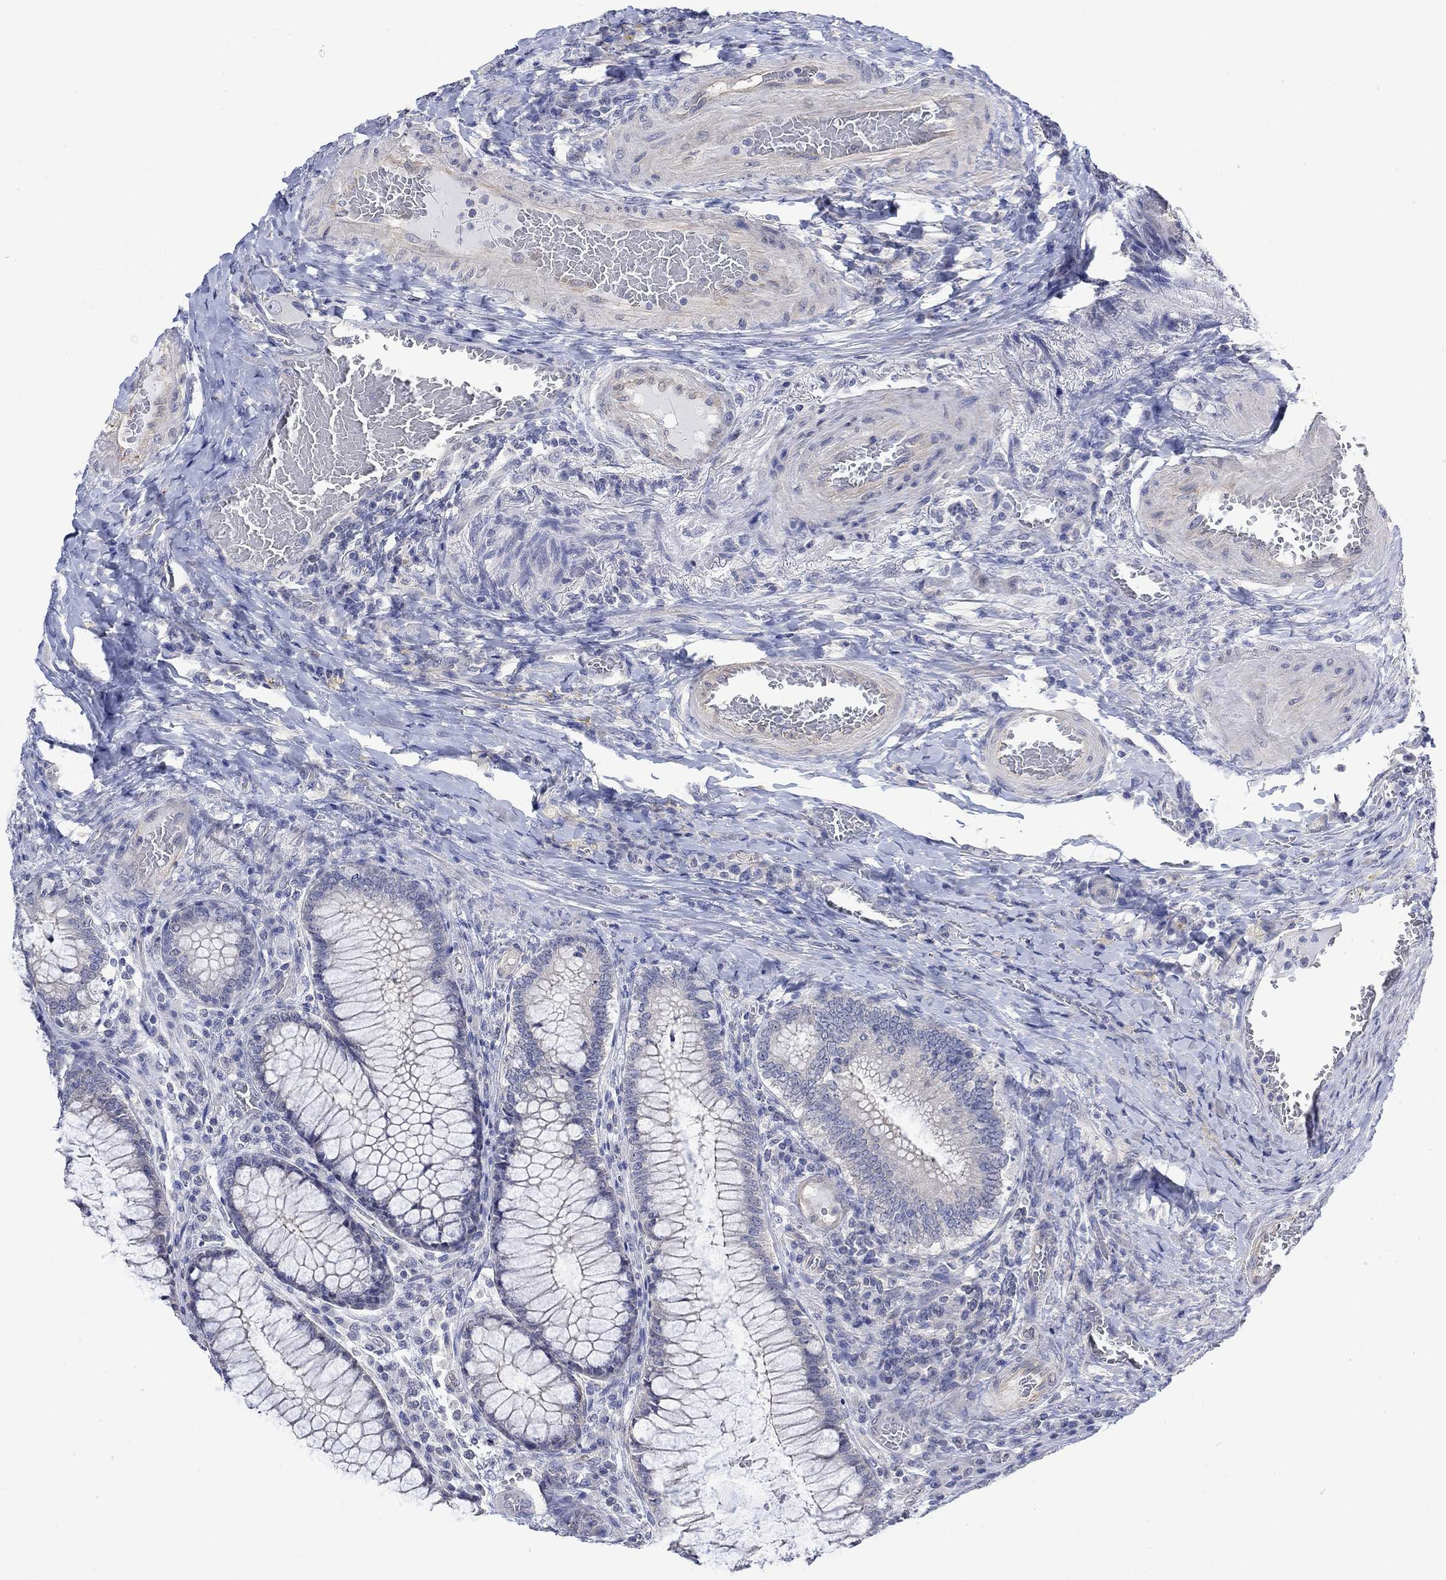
{"staining": {"intensity": "negative", "quantity": "none", "location": "none"}, "tissue": "colorectal cancer", "cell_type": "Tumor cells", "image_type": "cancer", "snomed": [{"axis": "morphology", "description": "Adenocarcinoma, NOS"}, {"axis": "topography", "description": "Colon"}], "caption": "Tumor cells show no significant staining in colorectal cancer (adenocarcinoma).", "gene": "AGRP", "patient": {"sex": "female", "age": 86}}